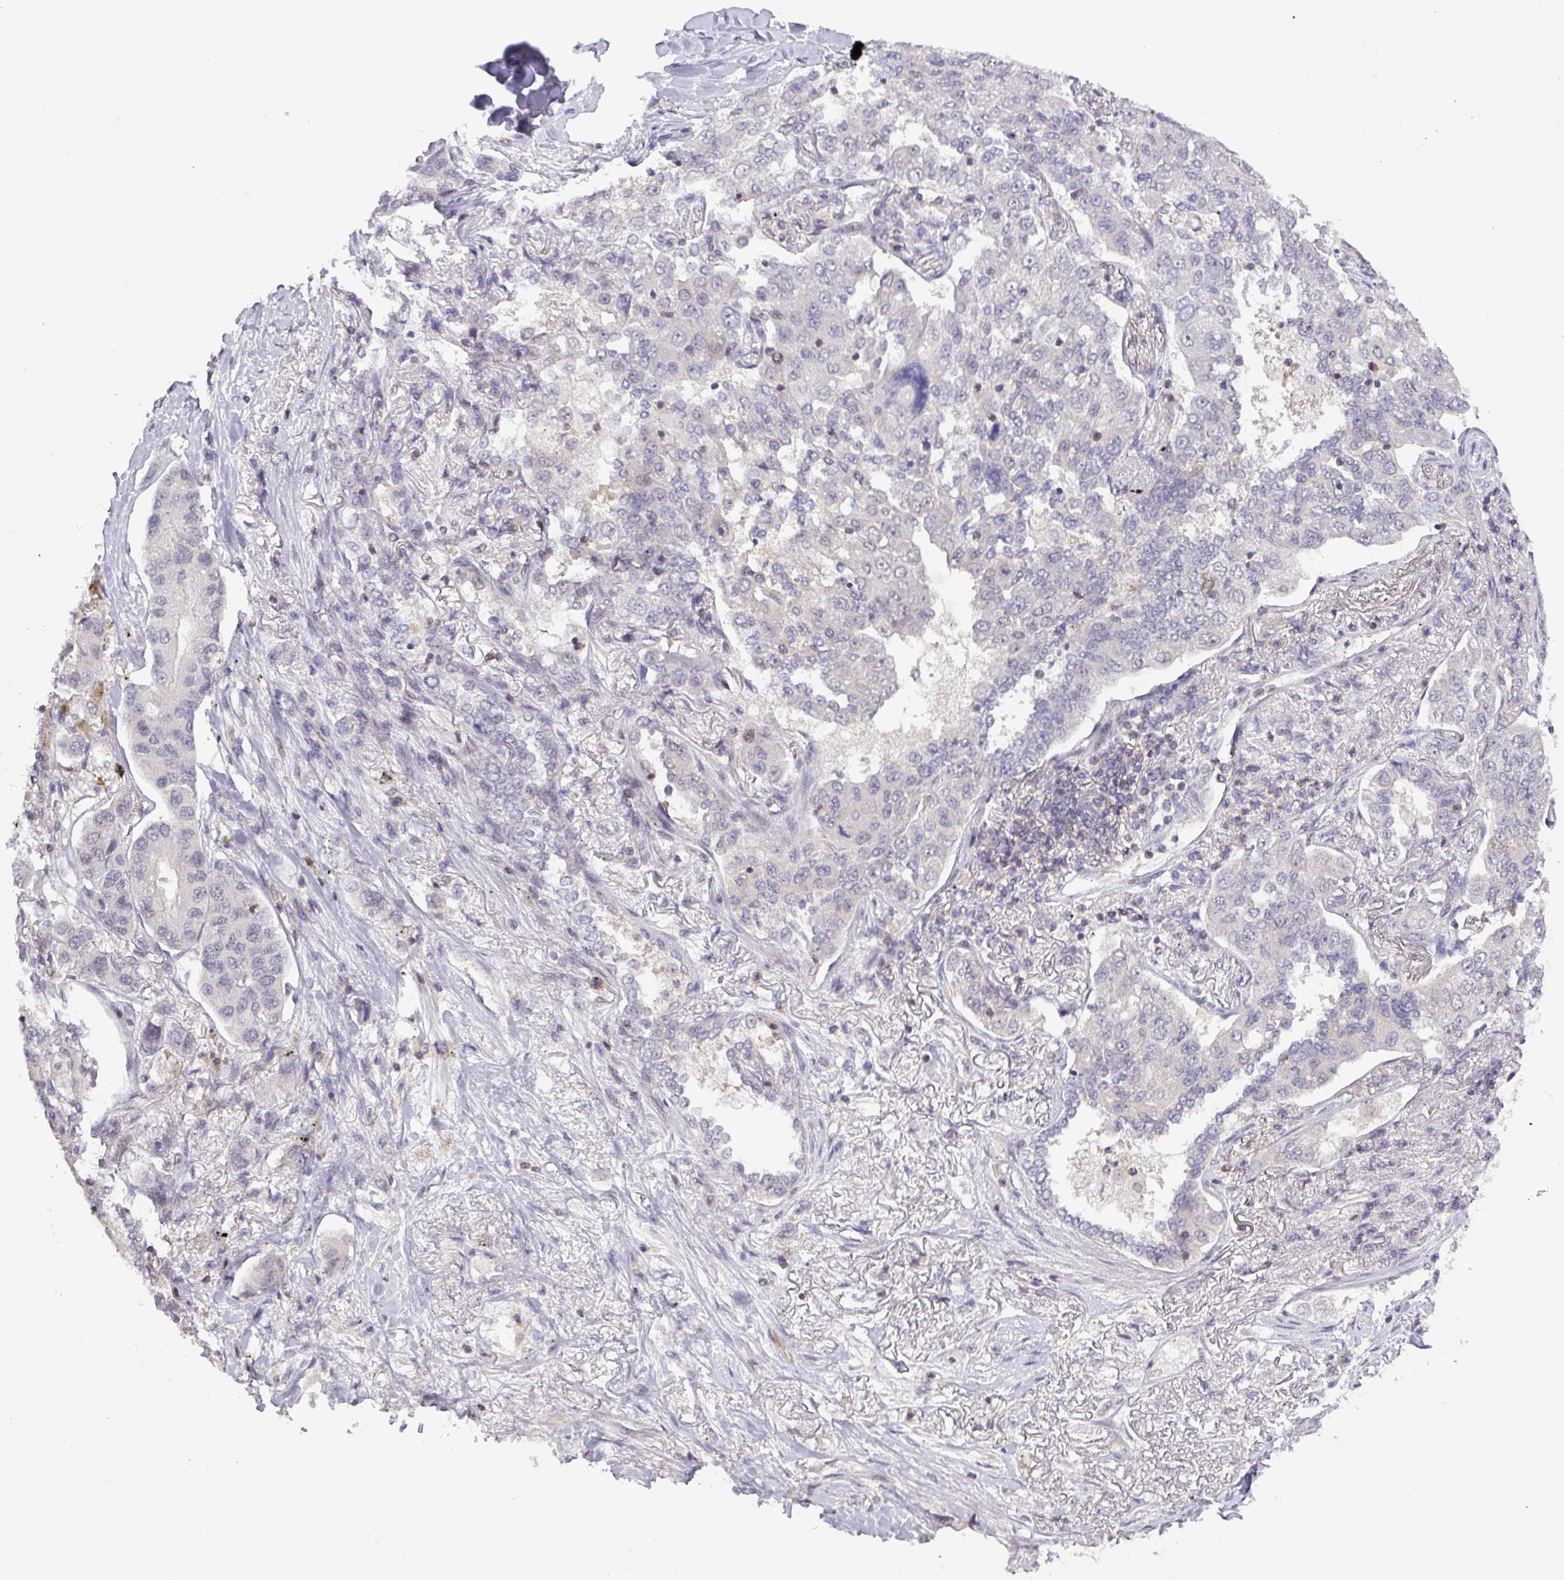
{"staining": {"intensity": "negative", "quantity": "none", "location": "none"}, "tissue": "lung cancer", "cell_type": "Tumor cells", "image_type": "cancer", "snomed": [{"axis": "morphology", "description": "Adenocarcinoma, NOS"}, {"axis": "topography", "description": "Lung"}], "caption": "Tumor cells are negative for protein expression in human lung adenocarcinoma.", "gene": "RTL3", "patient": {"sex": "male", "age": 49}}